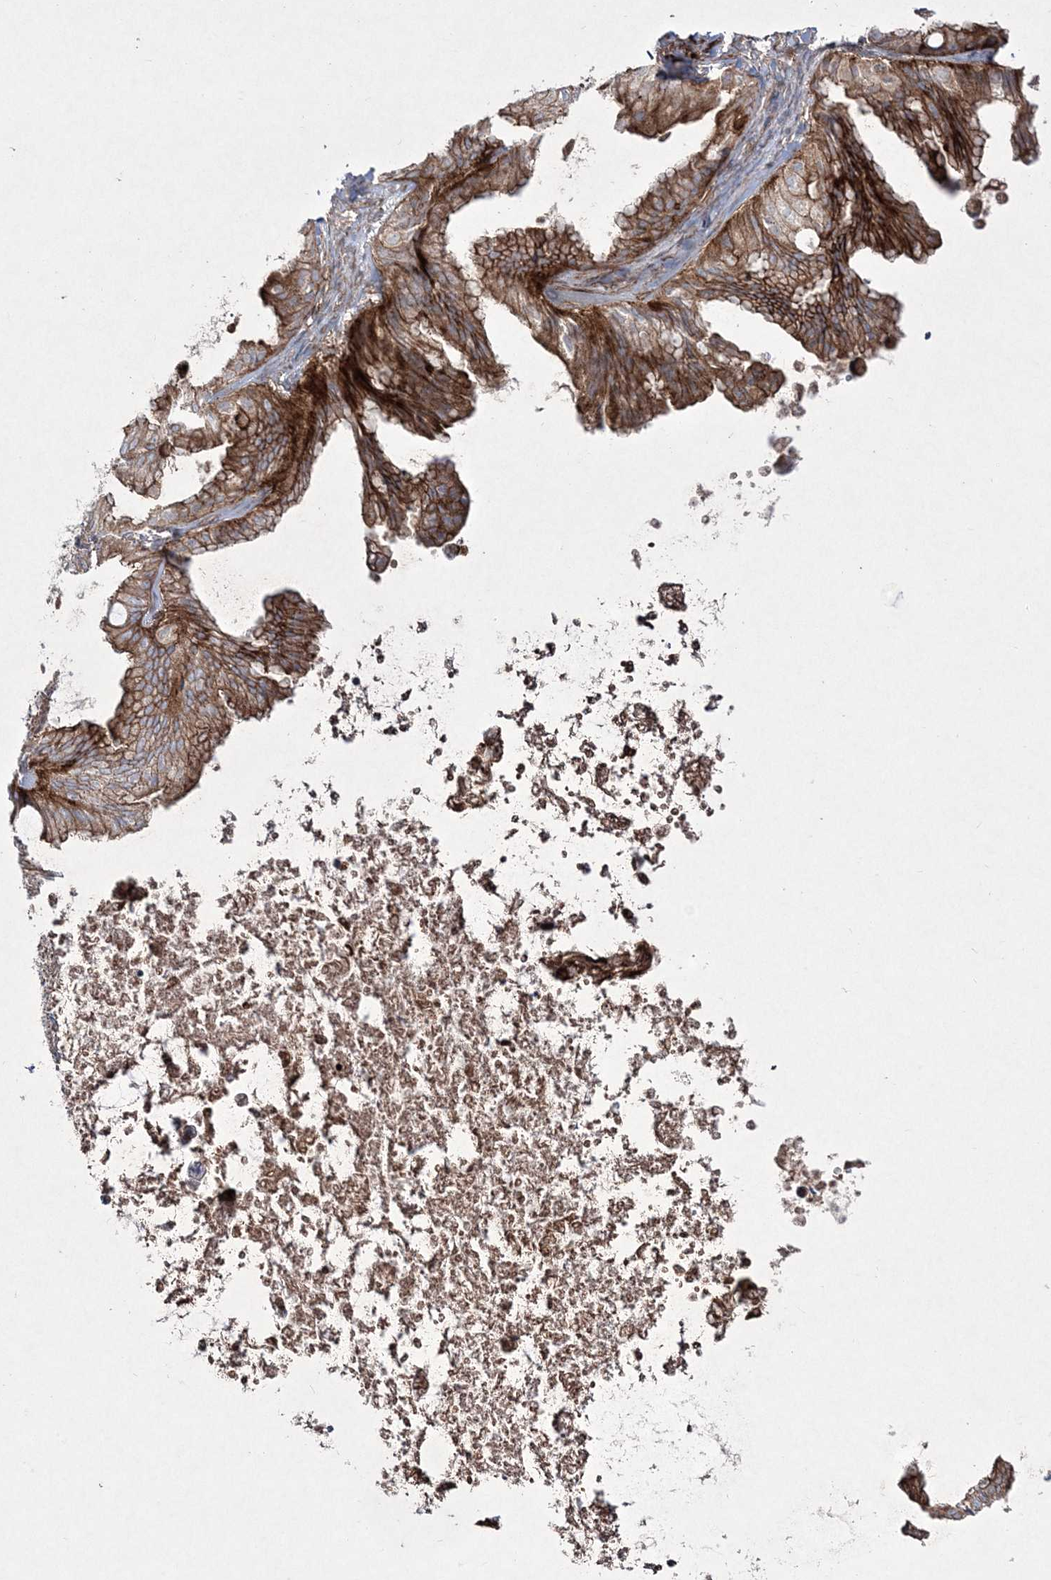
{"staining": {"intensity": "moderate", "quantity": ">75%", "location": "cytoplasmic/membranous"}, "tissue": "ovarian cancer", "cell_type": "Tumor cells", "image_type": "cancer", "snomed": [{"axis": "morphology", "description": "Cystadenocarcinoma, mucinous, NOS"}, {"axis": "topography", "description": "Ovary"}], "caption": "Moderate cytoplasmic/membranous protein expression is identified in approximately >75% of tumor cells in ovarian cancer. The protein of interest is shown in brown color, while the nuclei are stained blue.", "gene": "RICTOR", "patient": {"sex": "female", "age": 71}}